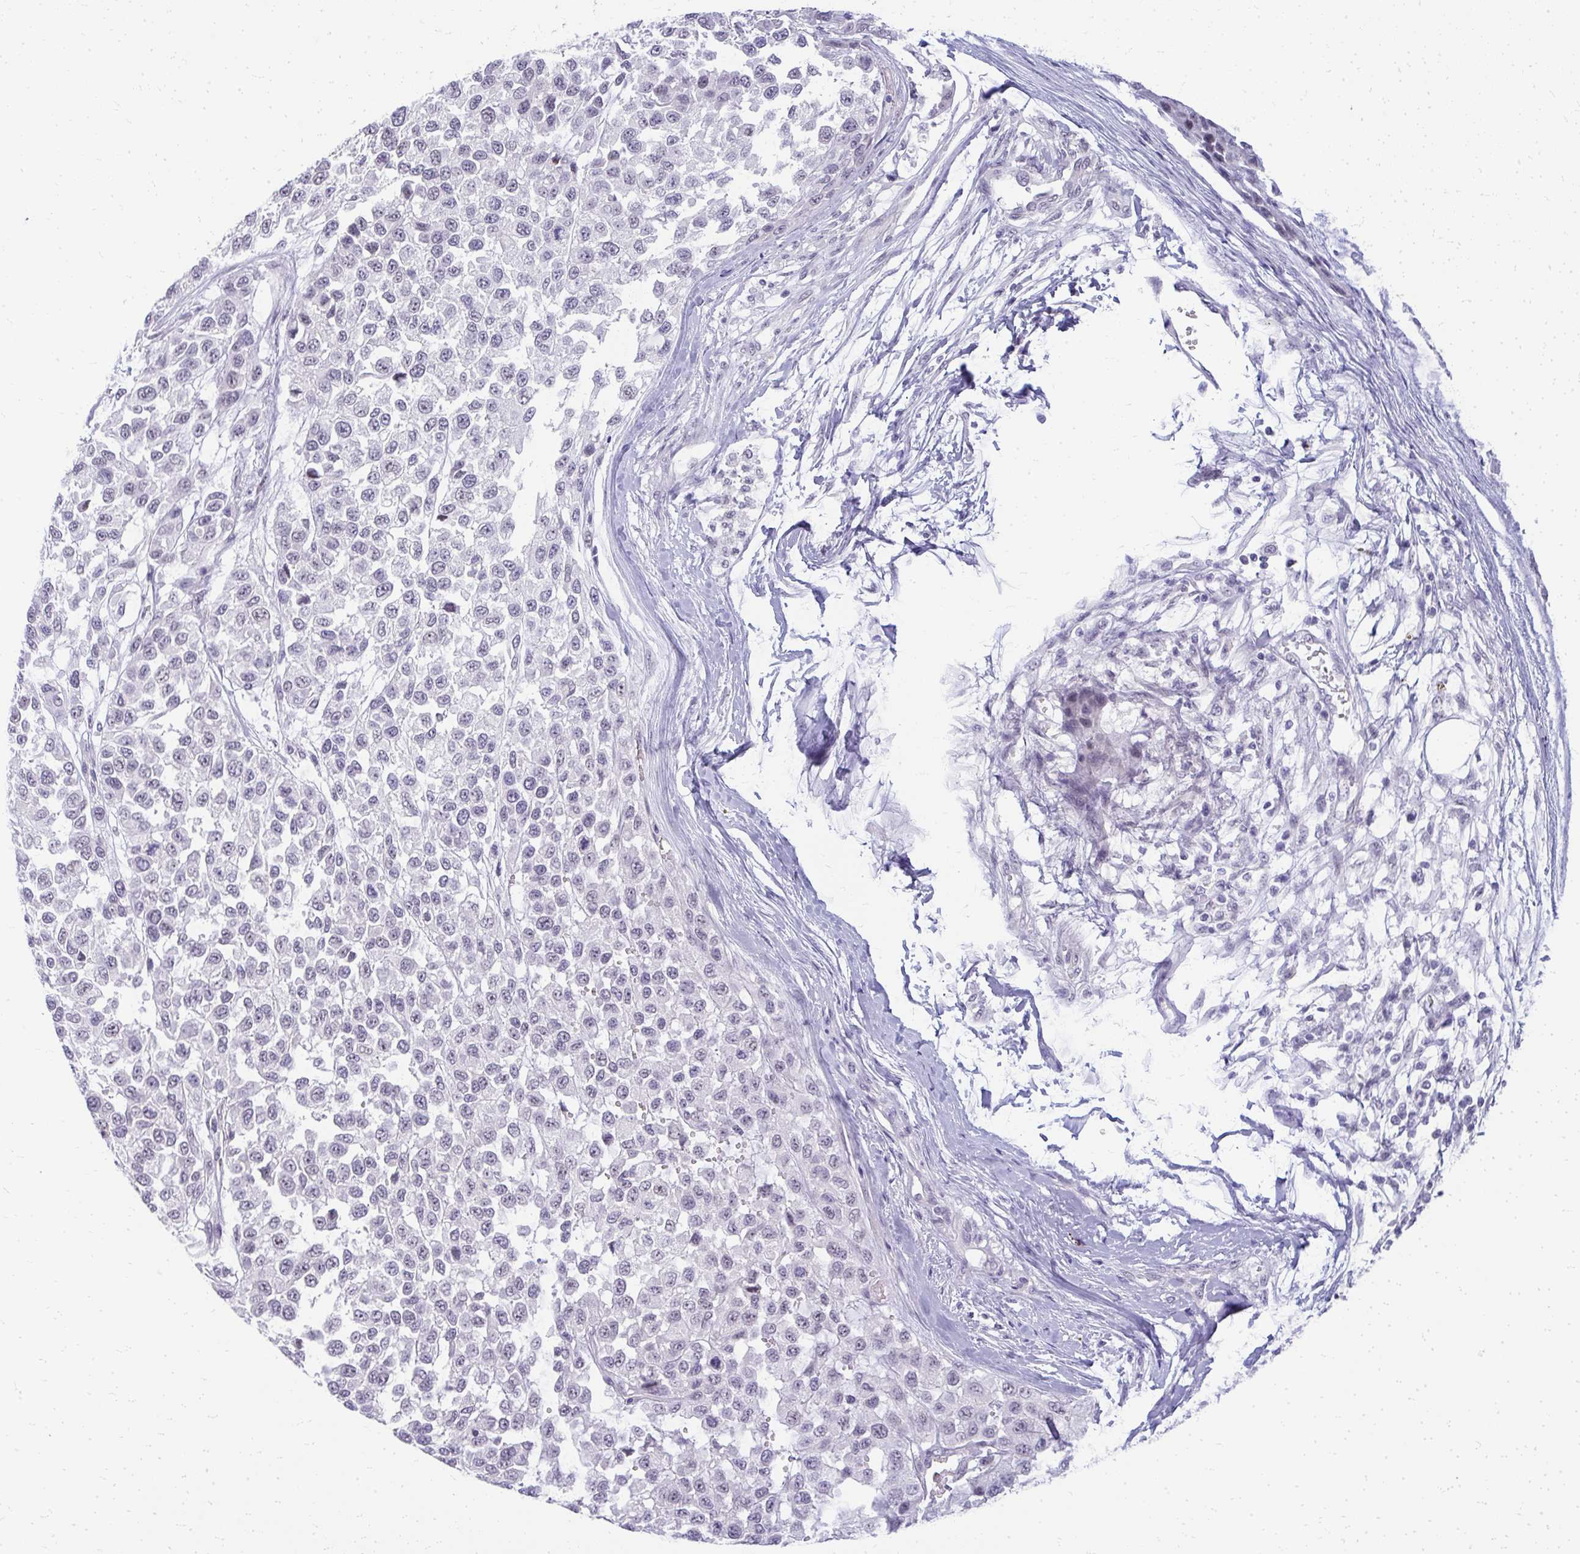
{"staining": {"intensity": "negative", "quantity": "none", "location": "none"}, "tissue": "melanoma", "cell_type": "Tumor cells", "image_type": "cancer", "snomed": [{"axis": "morphology", "description": "Malignant melanoma, NOS"}, {"axis": "topography", "description": "Skin"}], "caption": "Immunohistochemical staining of human melanoma demonstrates no significant expression in tumor cells. (Immunohistochemistry, brightfield microscopy, high magnification).", "gene": "TEX33", "patient": {"sex": "male", "age": 62}}